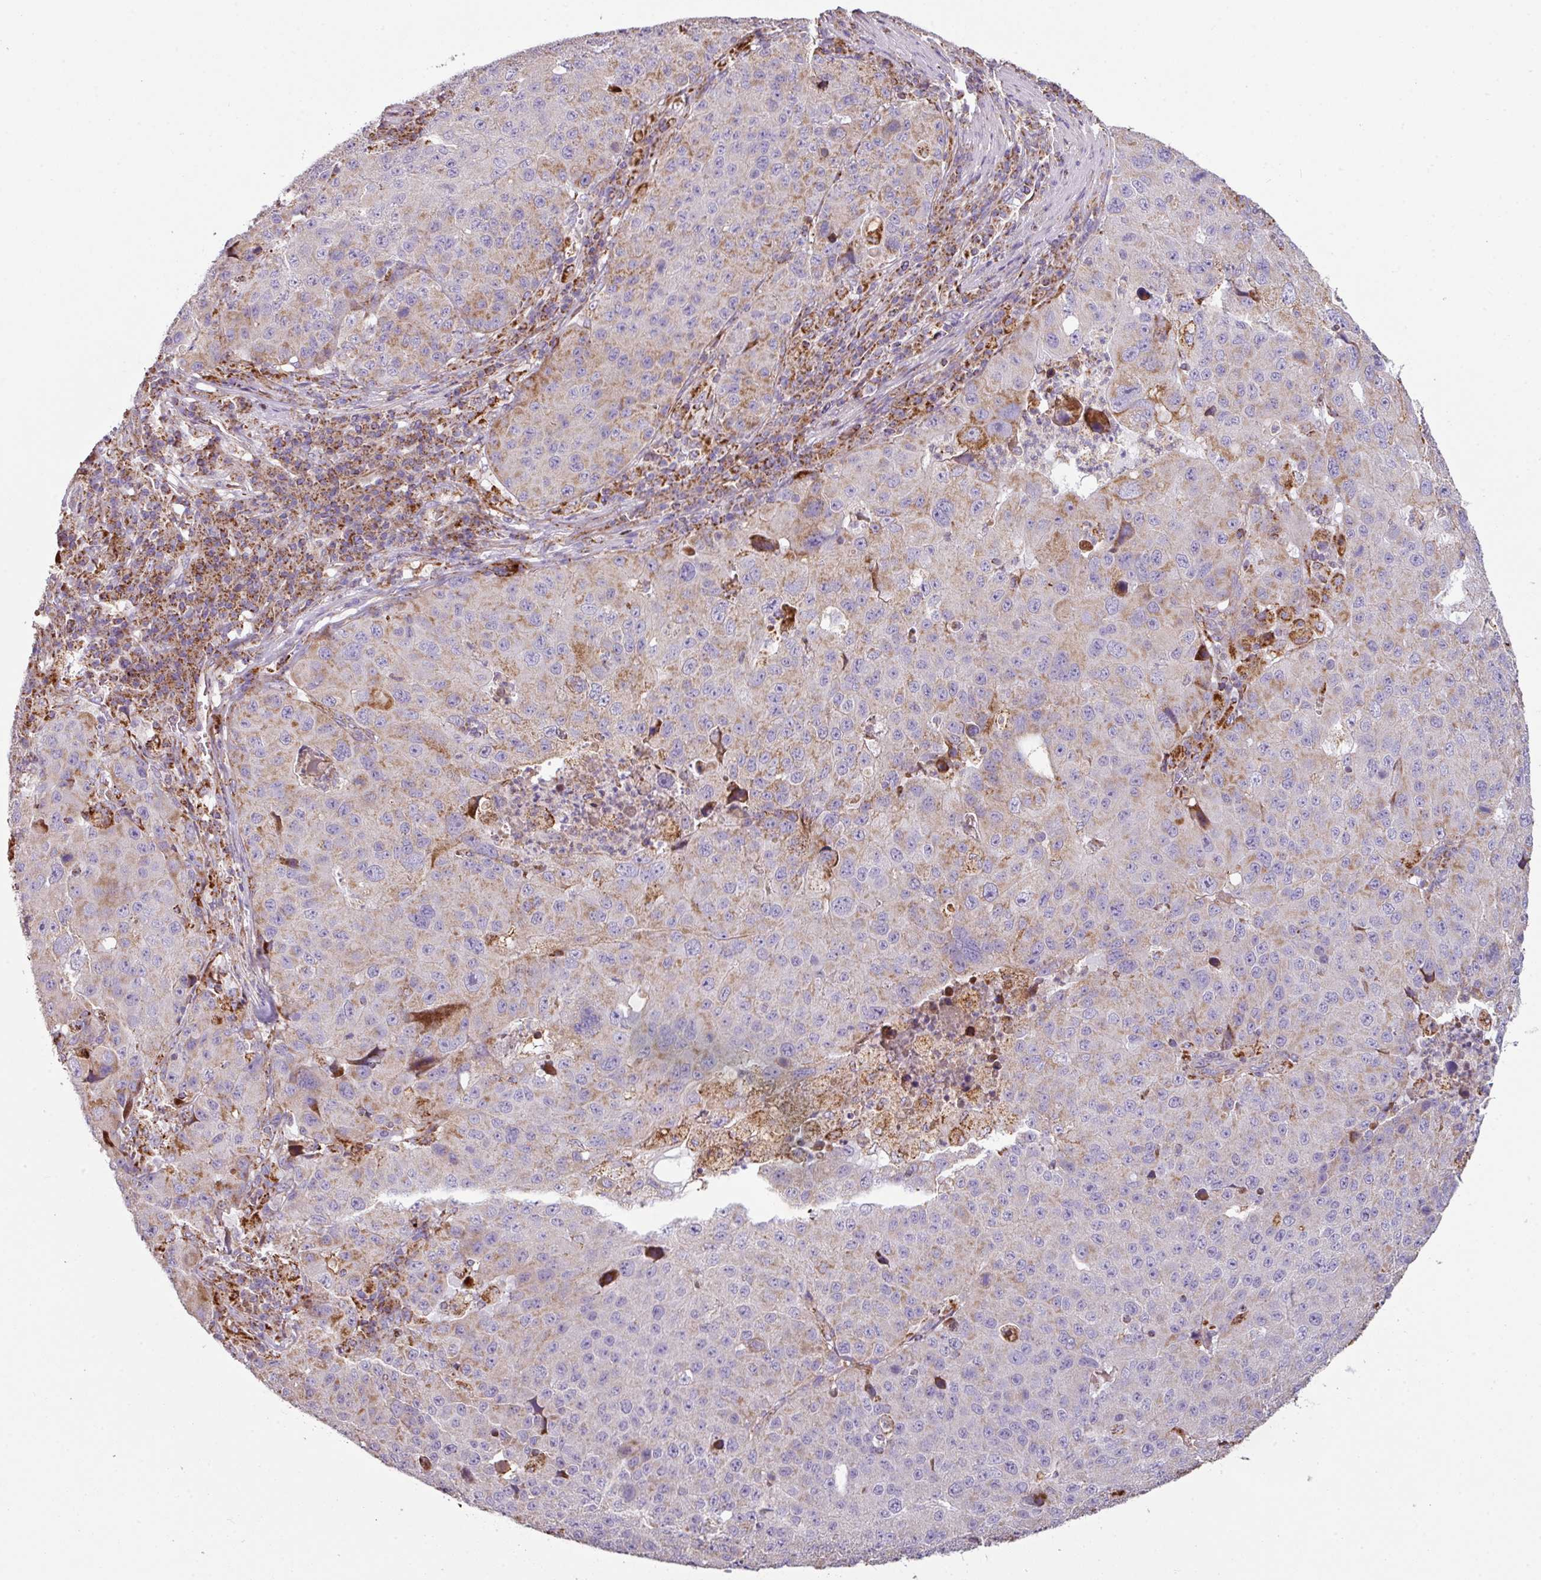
{"staining": {"intensity": "weak", "quantity": "25%-75%", "location": "cytoplasmic/membranous"}, "tissue": "stomach cancer", "cell_type": "Tumor cells", "image_type": "cancer", "snomed": [{"axis": "morphology", "description": "Adenocarcinoma, NOS"}, {"axis": "topography", "description": "Stomach"}], "caption": "A histopathology image showing weak cytoplasmic/membranous expression in approximately 25%-75% of tumor cells in adenocarcinoma (stomach), as visualized by brown immunohistochemical staining.", "gene": "SQOR", "patient": {"sex": "male", "age": 71}}